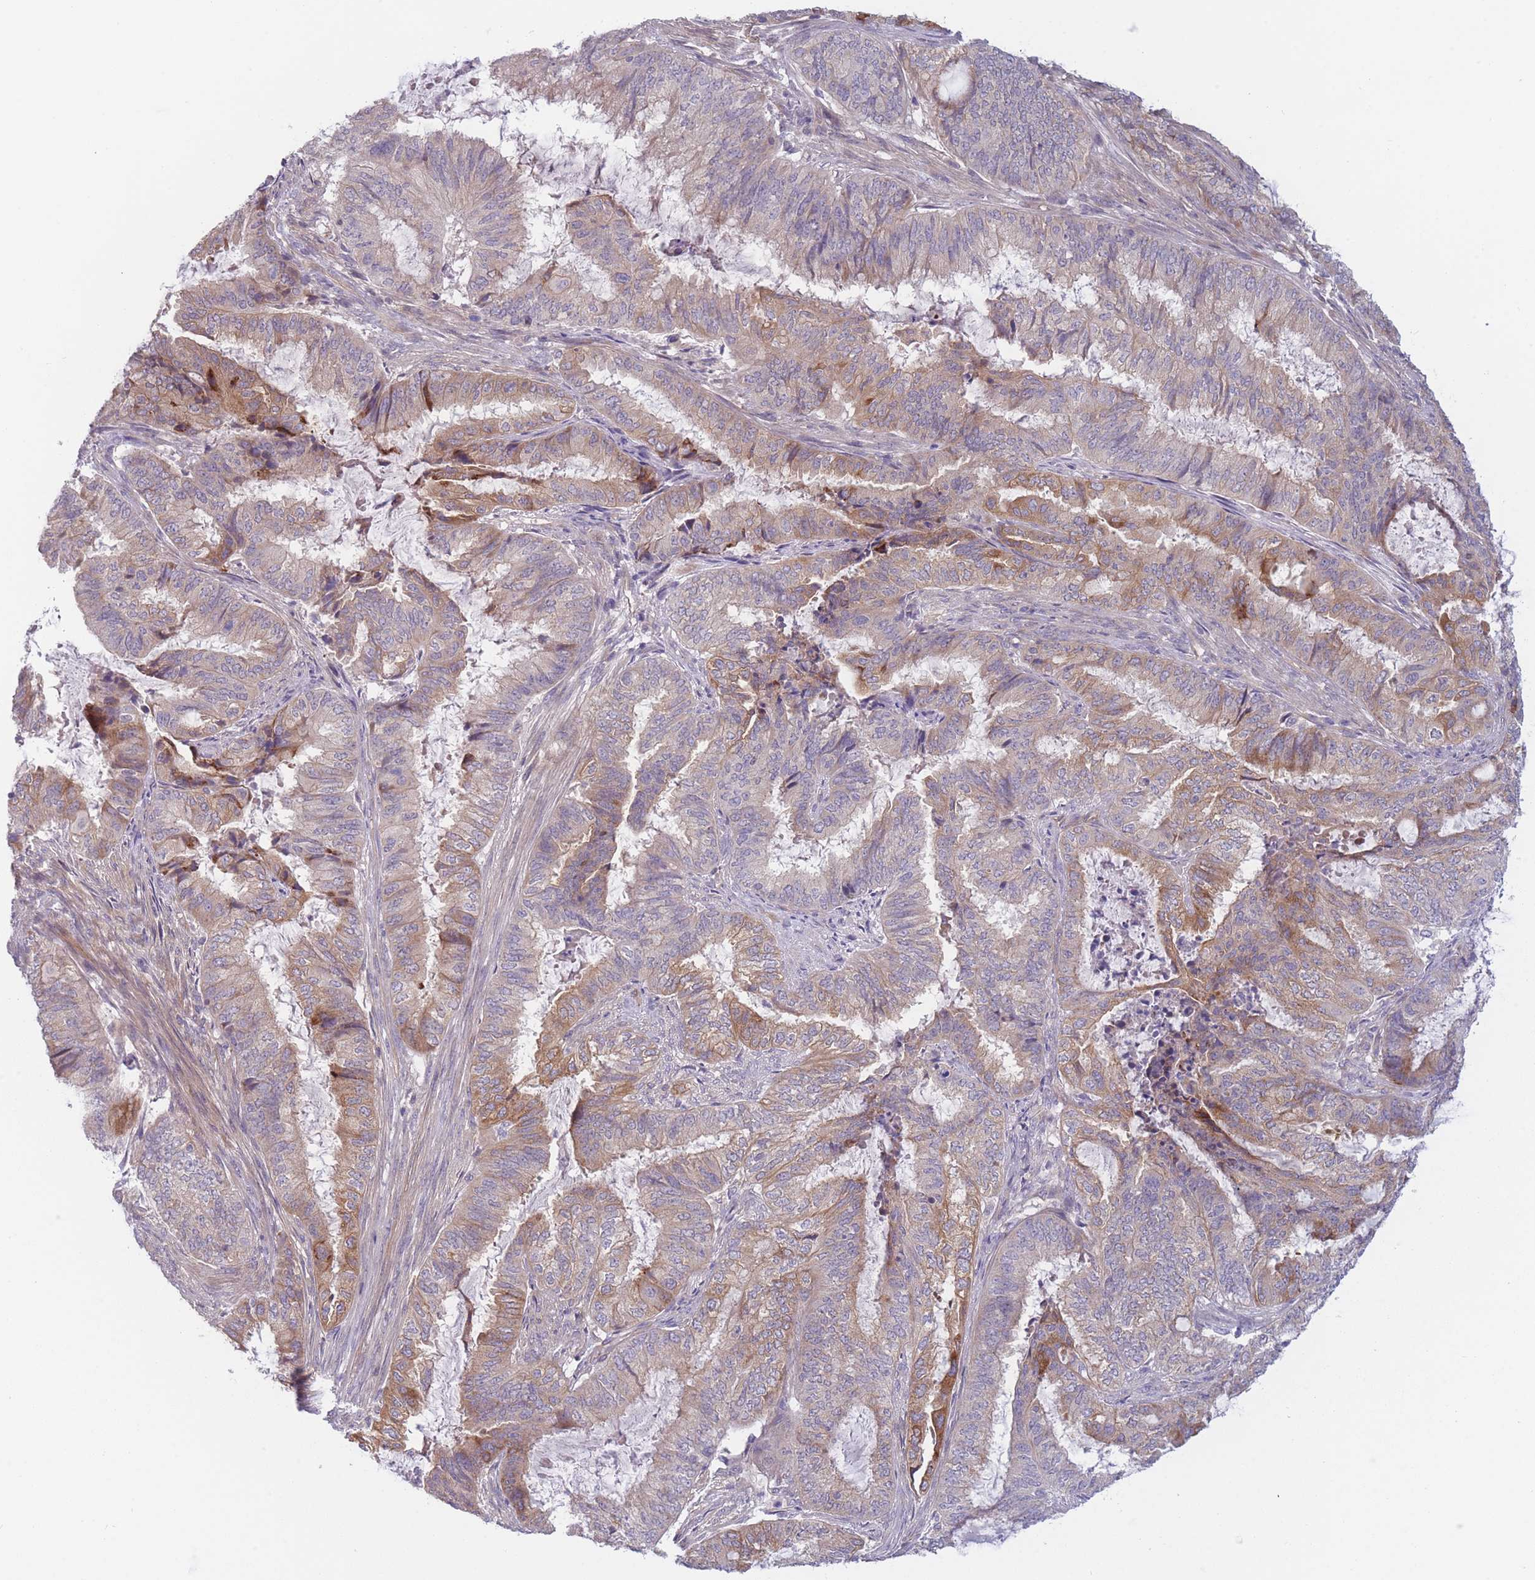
{"staining": {"intensity": "moderate", "quantity": "25%-75%", "location": "cytoplasmic/membranous"}, "tissue": "endometrial cancer", "cell_type": "Tumor cells", "image_type": "cancer", "snomed": [{"axis": "morphology", "description": "Adenocarcinoma, NOS"}, {"axis": "topography", "description": "Endometrium"}], "caption": "A brown stain highlights moderate cytoplasmic/membranous staining of a protein in human endometrial adenocarcinoma tumor cells. Nuclei are stained in blue.", "gene": "WDR93", "patient": {"sex": "female", "age": 51}}